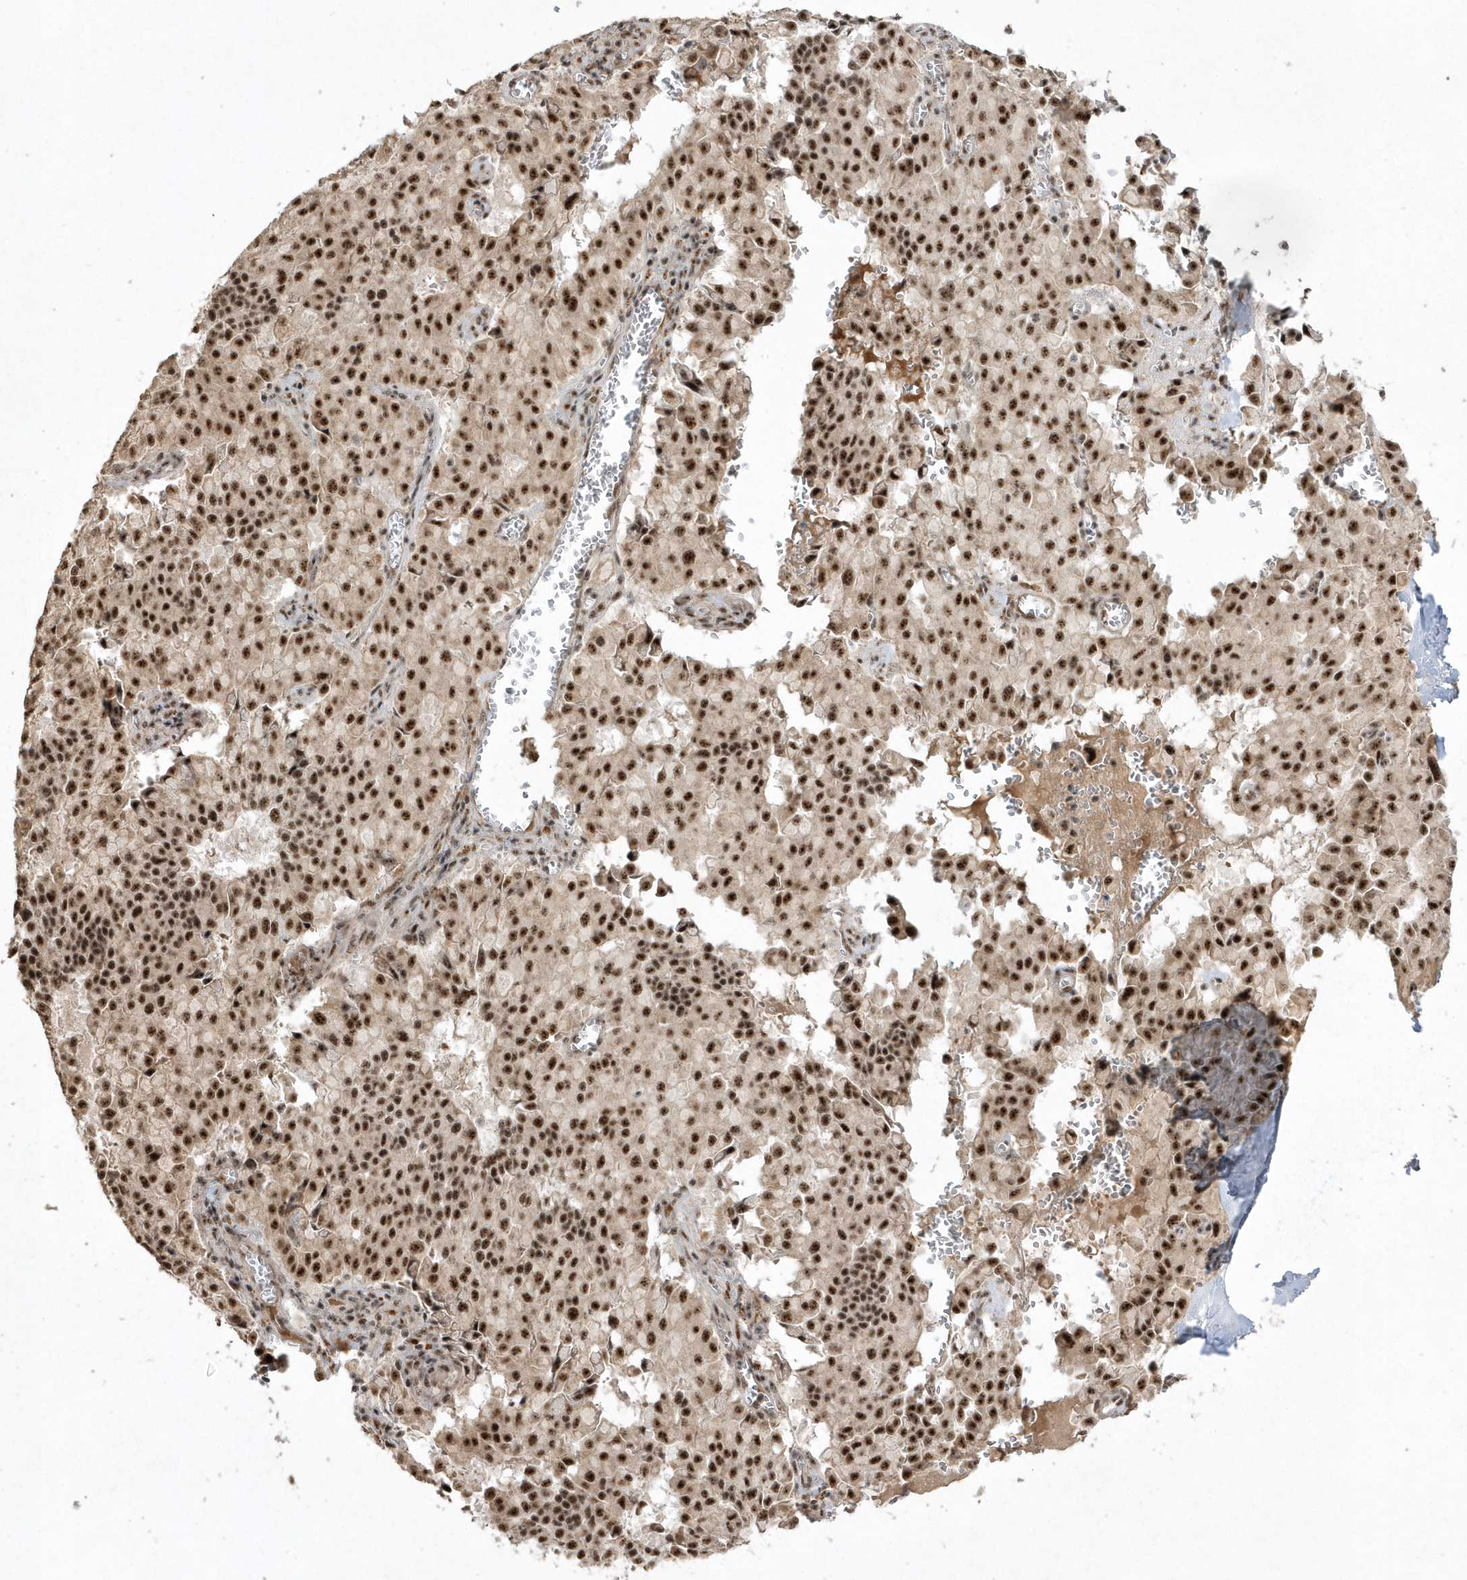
{"staining": {"intensity": "strong", "quantity": ">75%", "location": "nuclear"}, "tissue": "pancreatic cancer", "cell_type": "Tumor cells", "image_type": "cancer", "snomed": [{"axis": "morphology", "description": "Adenocarcinoma, NOS"}, {"axis": "topography", "description": "Pancreas"}], "caption": "About >75% of tumor cells in pancreatic cancer (adenocarcinoma) demonstrate strong nuclear protein positivity as visualized by brown immunohistochemical staining.", "gene": "POLR3B", "patient": {"sex": "male", "age": 65}}